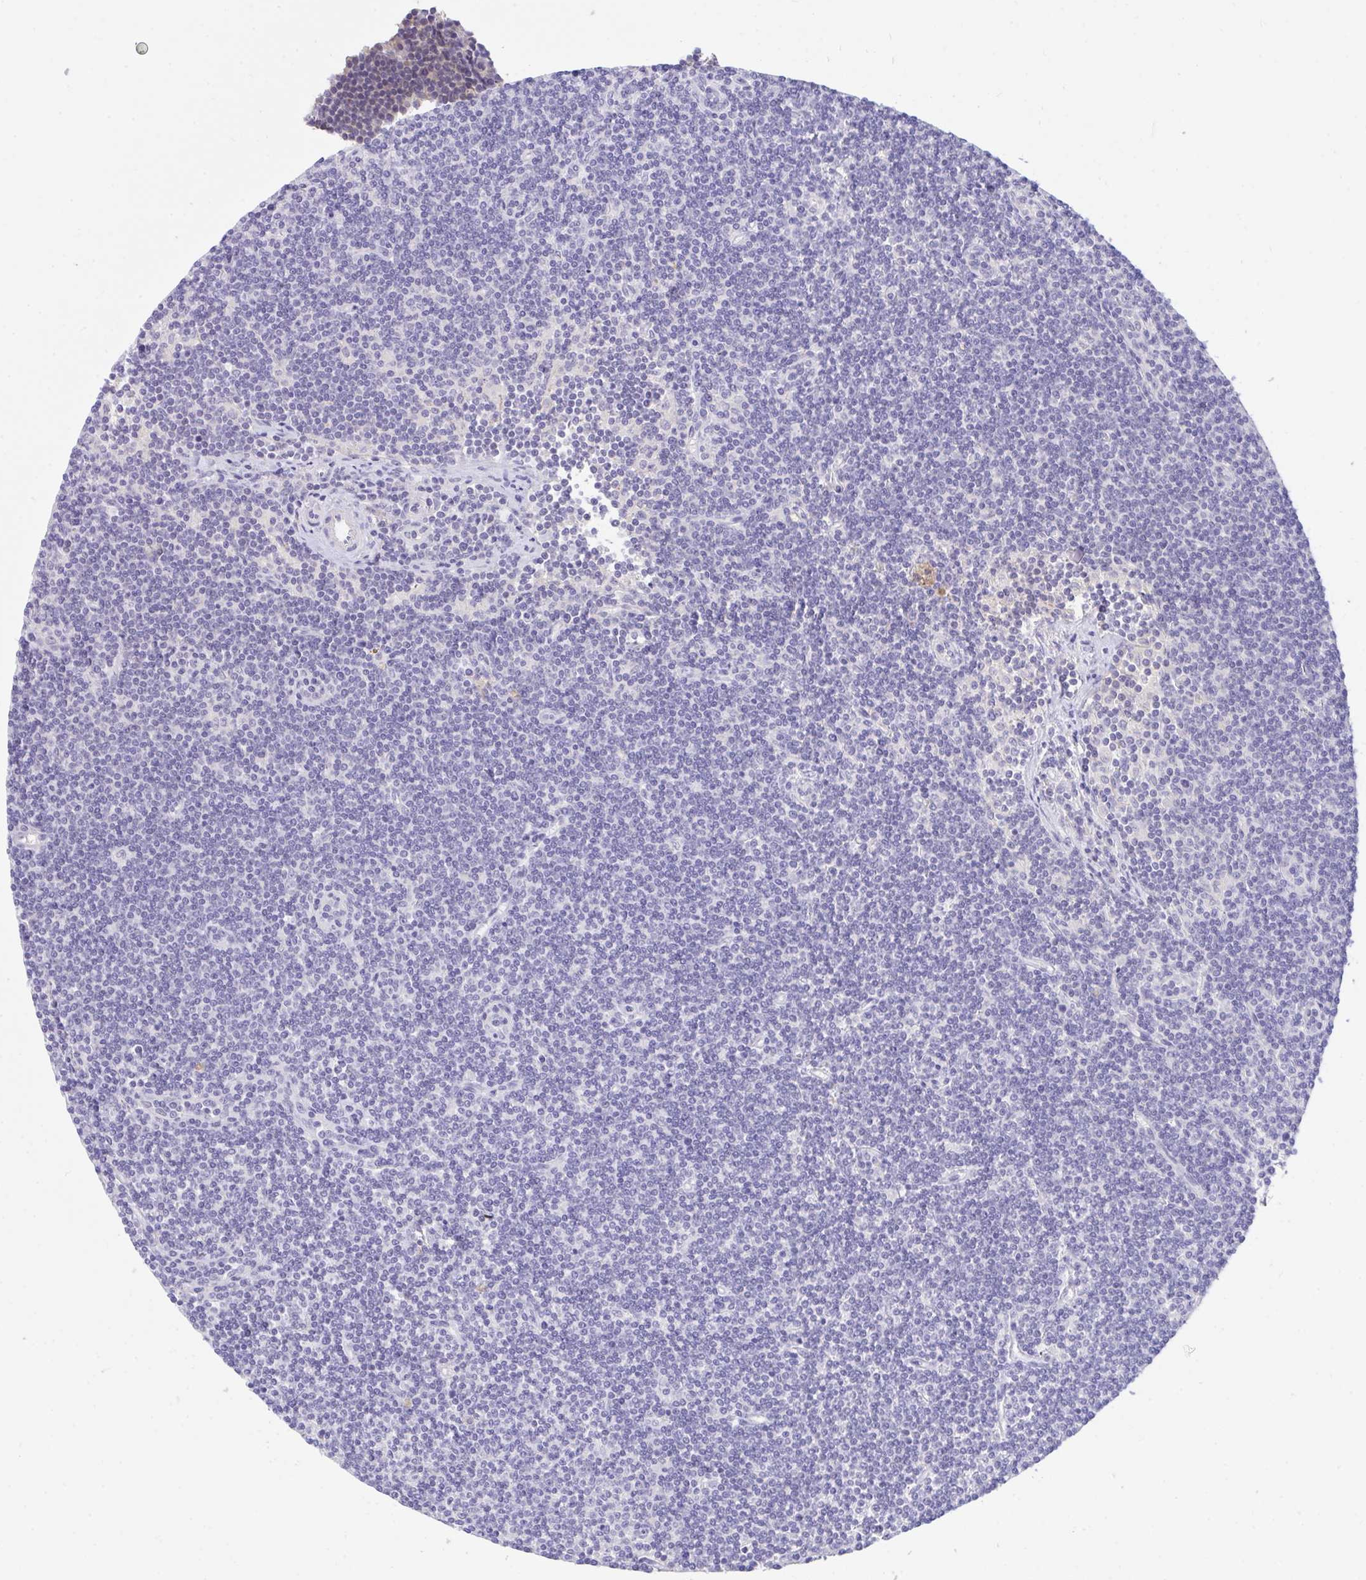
{"staining": {"intensity": "negative", "quantity": "none", "location": "none"}, "tissue": "lymphoma", "cell_type": "Tumor cells", "image_type": "cancer", "snomed": [{"axis": "morphology", "description": "Malignant lymphoma, non-Hodgkin's type, Low grade"}, {"axis": "topography", "description": "Lymph node"}], "caption": "The immunohistochemistry micrograph has no significant expression in tumor cells of malignant lymphoma, non-Hodgkin's type (low-grade) tissue. (DAB IHC, high magnification).", "gene": "C19orf54", "patient": {"sex": "female", "age": 73}}